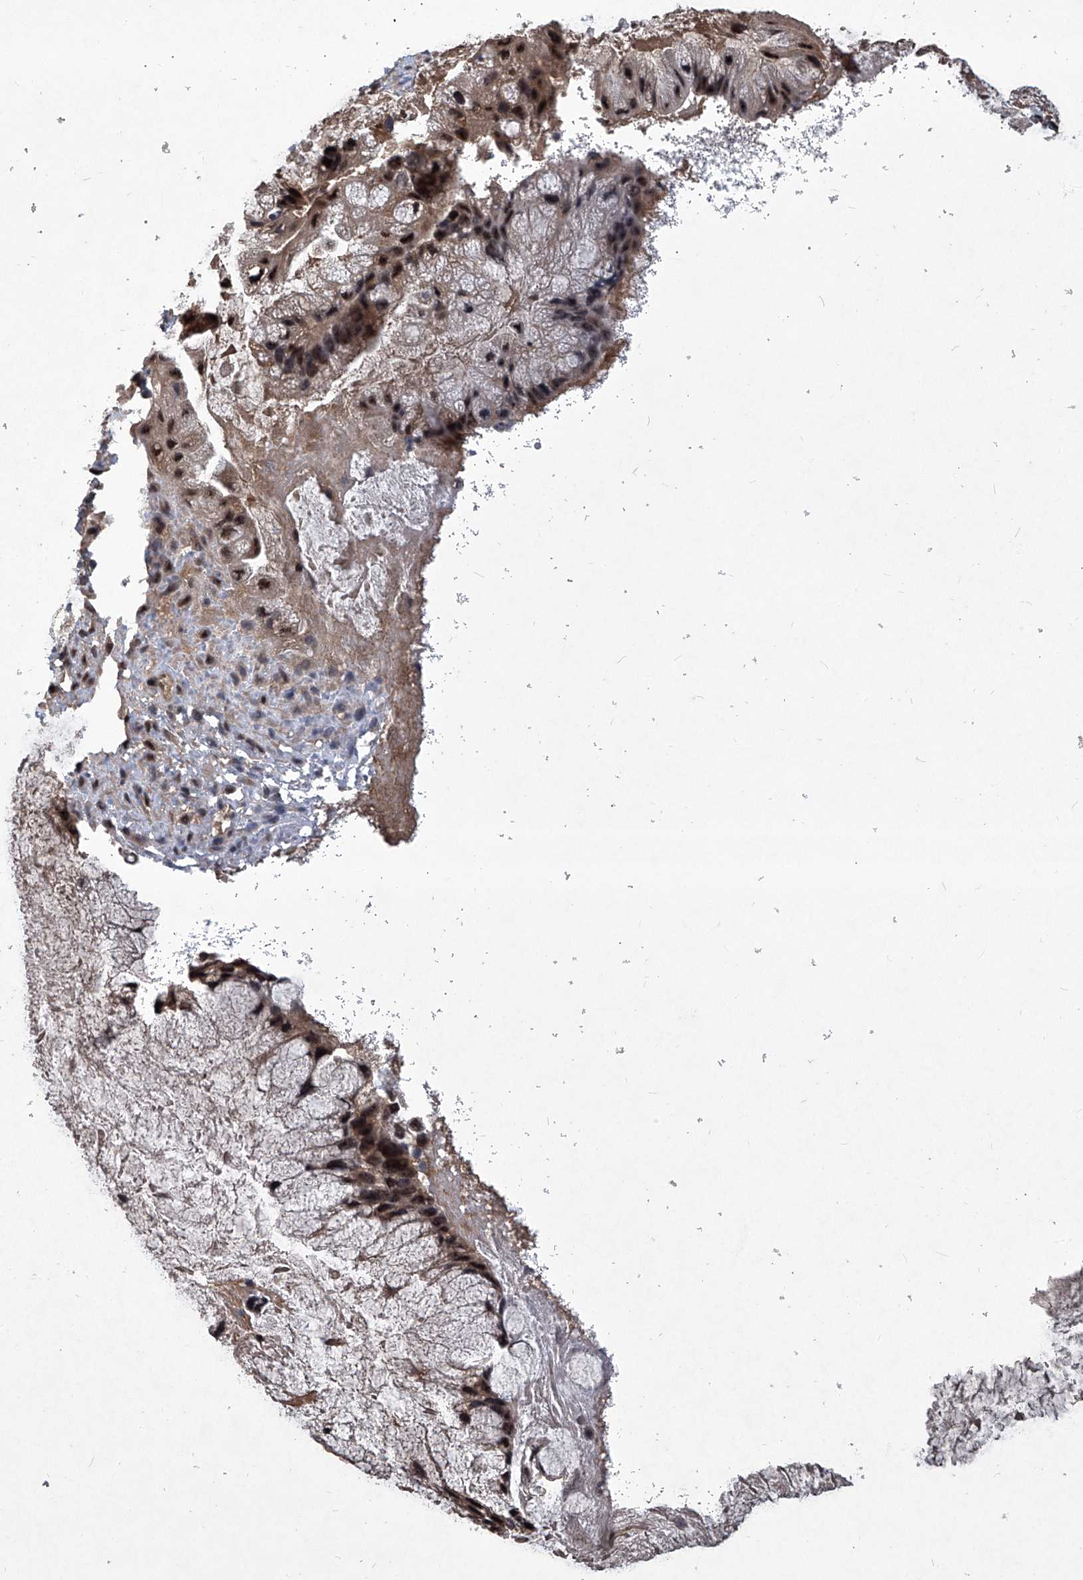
{"staining": {"intensity": "strong", "quantity": ">75%", "location": "cytoplasmic/membranous,nuclear"}, "tissue": "ovarian cancer", "cell_type": "Tumor cells", "image_type": "cancer", "snomed": [{"axis": "morphology", "description": "Cystadenocarcinoma, mucinous, NOS"}, {"axis": "topography", "description": "Ovary"}], "caption": "Immunohistochemical staining of ovarian mucinous cystadenocarcinoma demonstrates strong cytoplasmic/membranous and nuclear protein positivity in approximately >75% of tumor cells.", "gene": "PSMB1", "patient": {"sex": "female", "age": 37}}